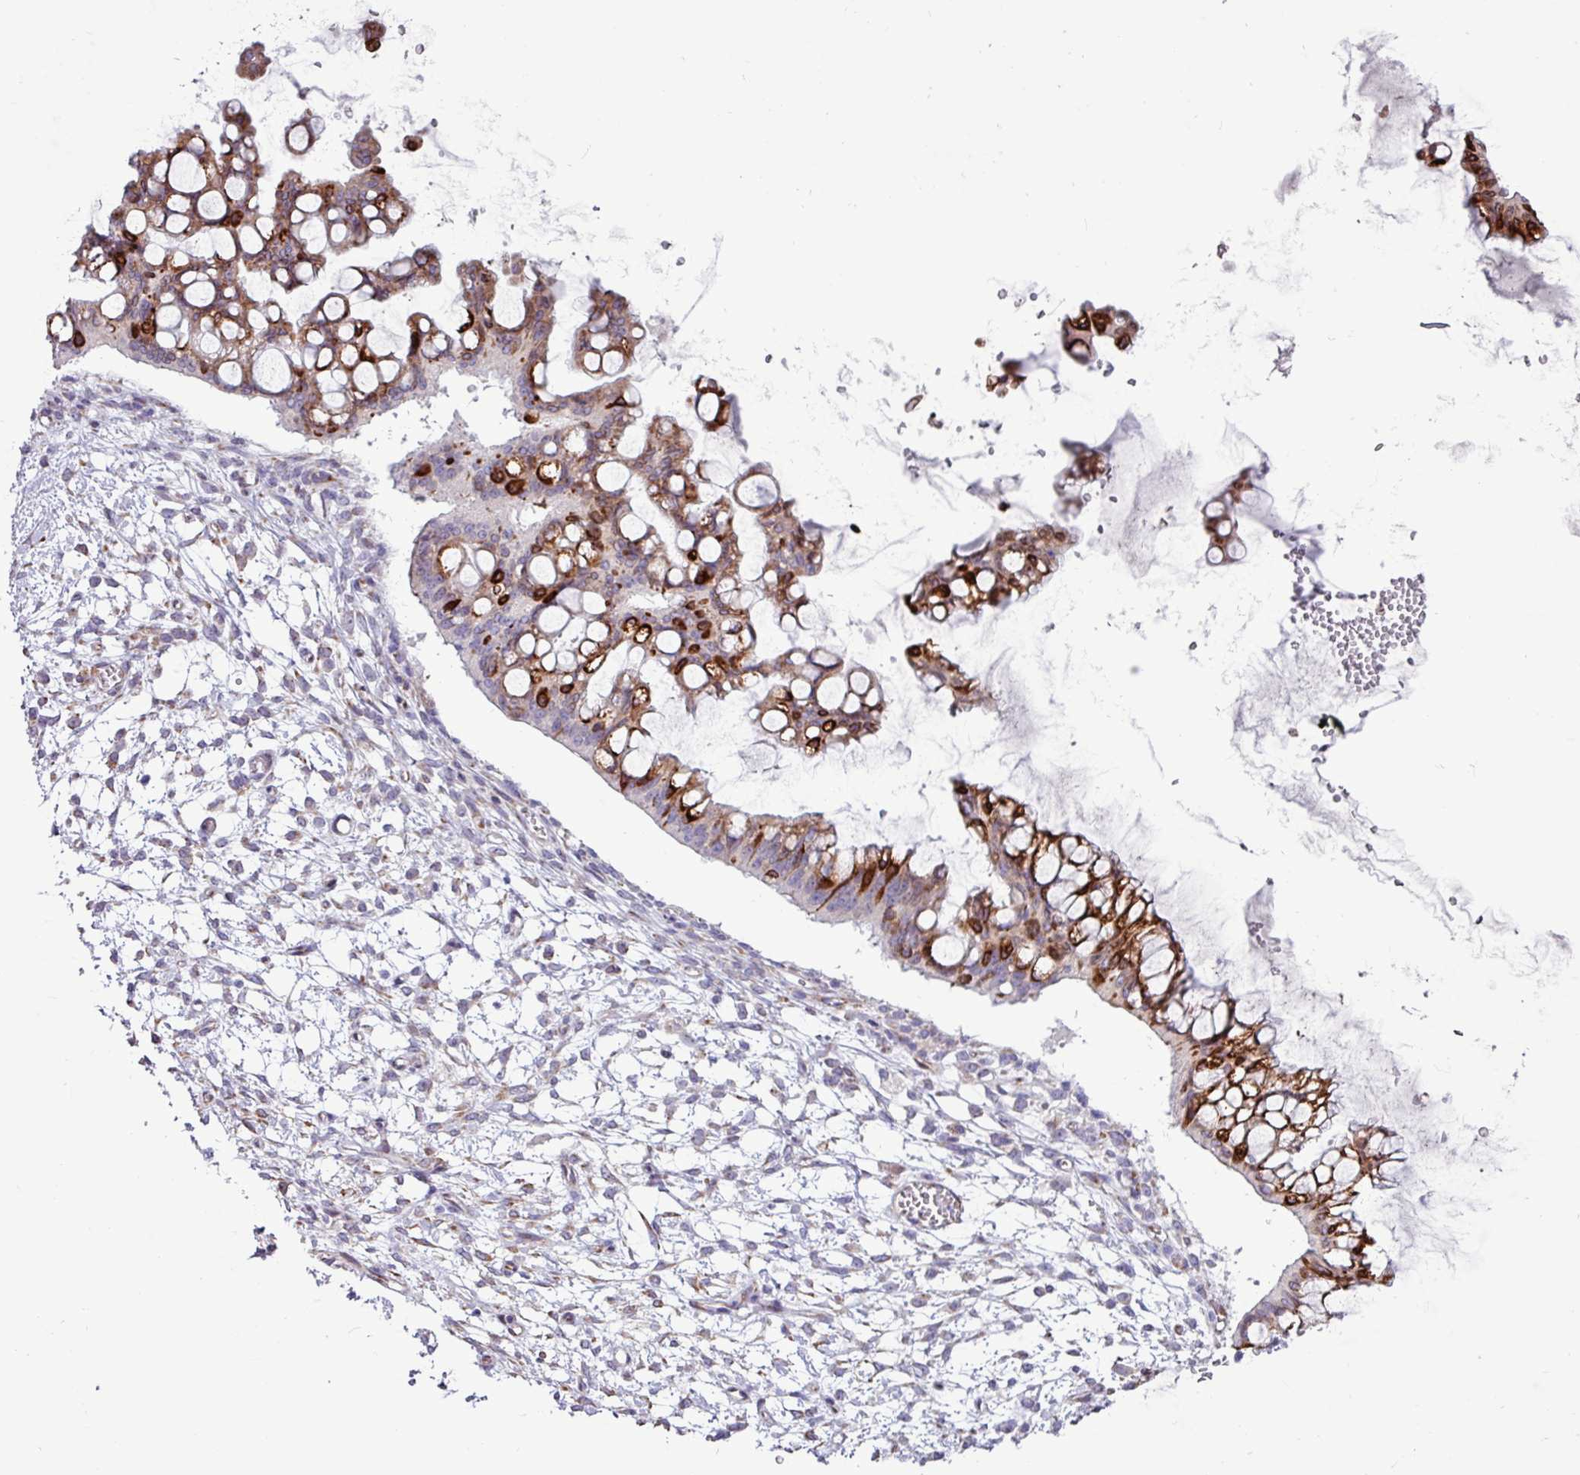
{"staining": {"intensity": "strong", "quantity": "25%-75%", "location": "cytoplasmic/membranous"}, "tissue": "ovarian cancer", "cell_type": "Tumor cells", "image_type": "cancer", "snomed": [{"axis": "morphology", "description": "Cystadenocarcinoma, mucinous, NOS"}, {"axis": "topography", "description": "Ovary"}], "caption": "Ovarian mucinous cystadenocarcinoma tissue reveals strong cytoplasmic/membranous expression in approximately 25%-75% of tumor cells, visualized by immunohistochemistry. (Stains: DAB in brown, nuclei in blue, Microscopy: brightfield microscopy at high magnification).", "gene": "PPP1R35", "patient": {"sex": "female", "age": 73}}